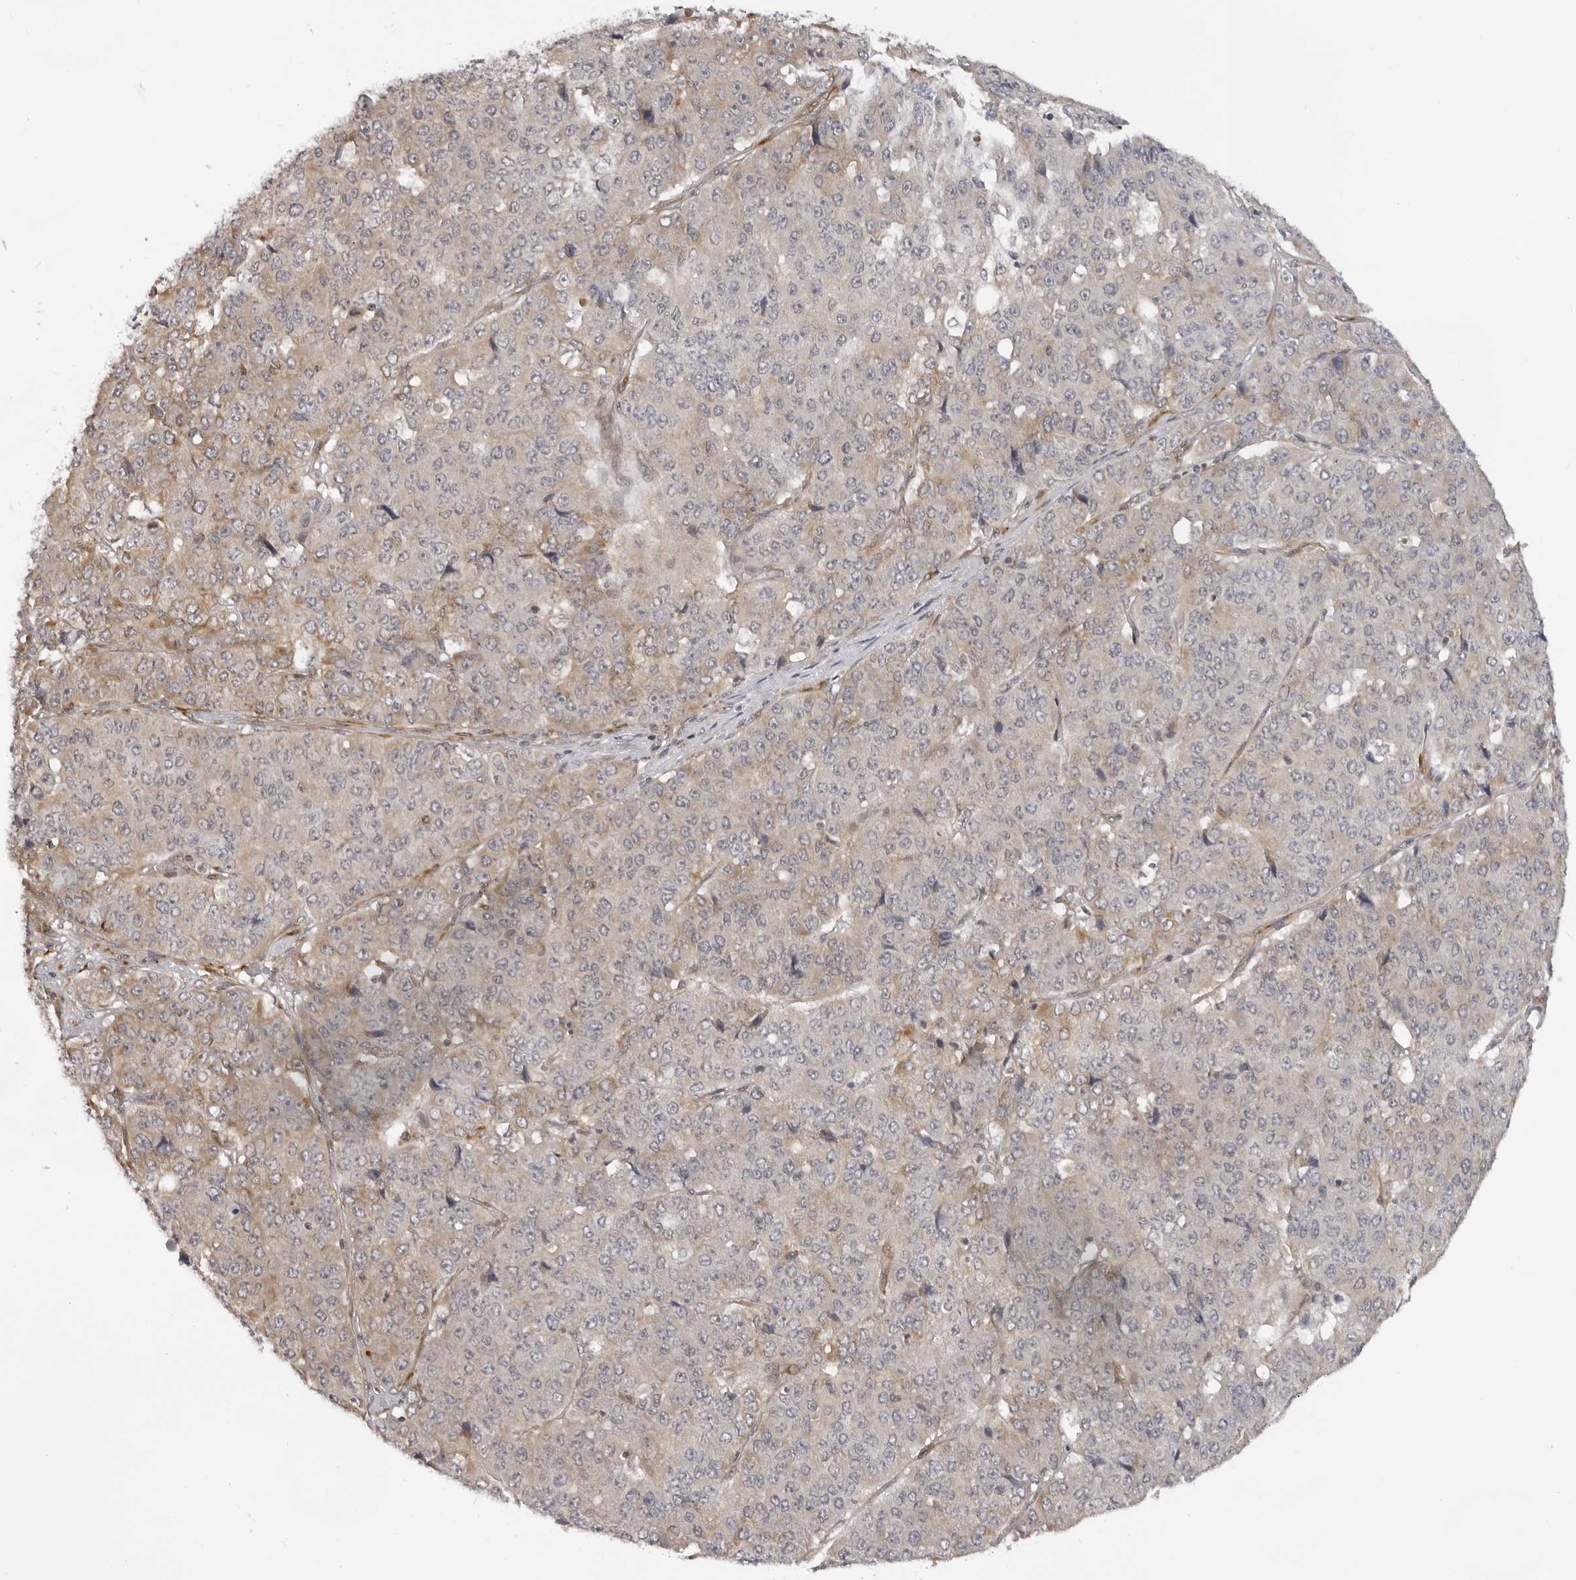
{"staining": {"intensity": "weak", "quantity": ">75%", "location": "cytoplasmic/membranous"}, "tissue": "pancreatic cancer", "cell_type": "Tumor cells", "image_type": "cancer", "snomed": [{"axis": "morphology", "description": "Adenocarcinoma, NOS"}, {"axis": "topography", "description": "Pancreas"}], "caption": "Immunohistochemistry (IHC) of human adenocarcinoma (pancreatic) exhibits low levels of weak cytoplasmic/membranous expression in about >75% of tumor cells.", "gene": "SRGAP2", "patient": {"sex": "male", "age": 50}}